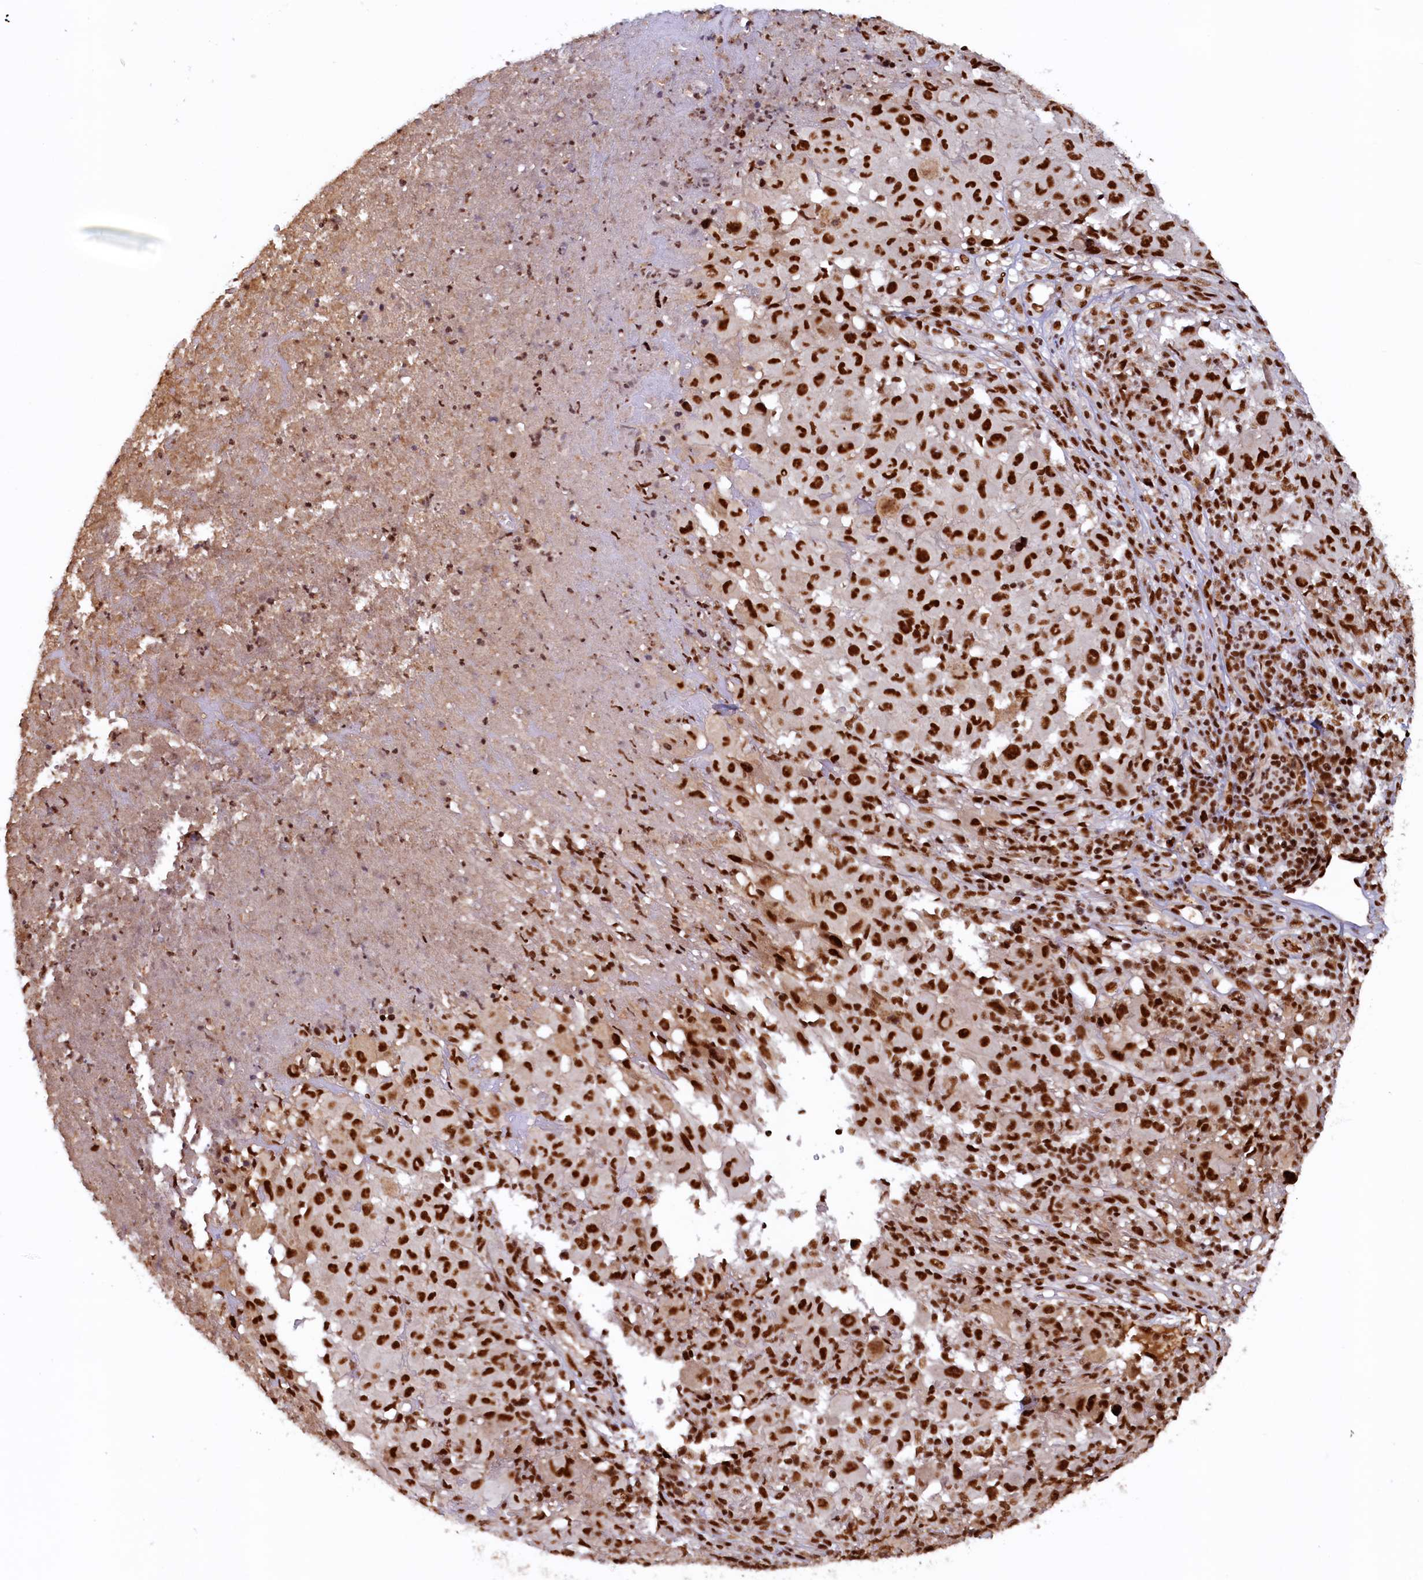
{"staining": {"intensity": "strong", "quantity": ">75%", "location": "nuclear"}, "tissue": "melanoma", "cell_type": "Tumor cells", "image_type": "cancer", "snomed": [{"axis": "morphology", "description": "Malignant melanoma, NOS"}, {"axis": "topography", "description": "Skin"}], "caption": "Tumor cells exhibit high levels of strong nuclear positivity in approximately >75% of cells in human malignant melanoma.", "gene": "ZC3H18", "patient": {"sex": "male", "age": 73}}